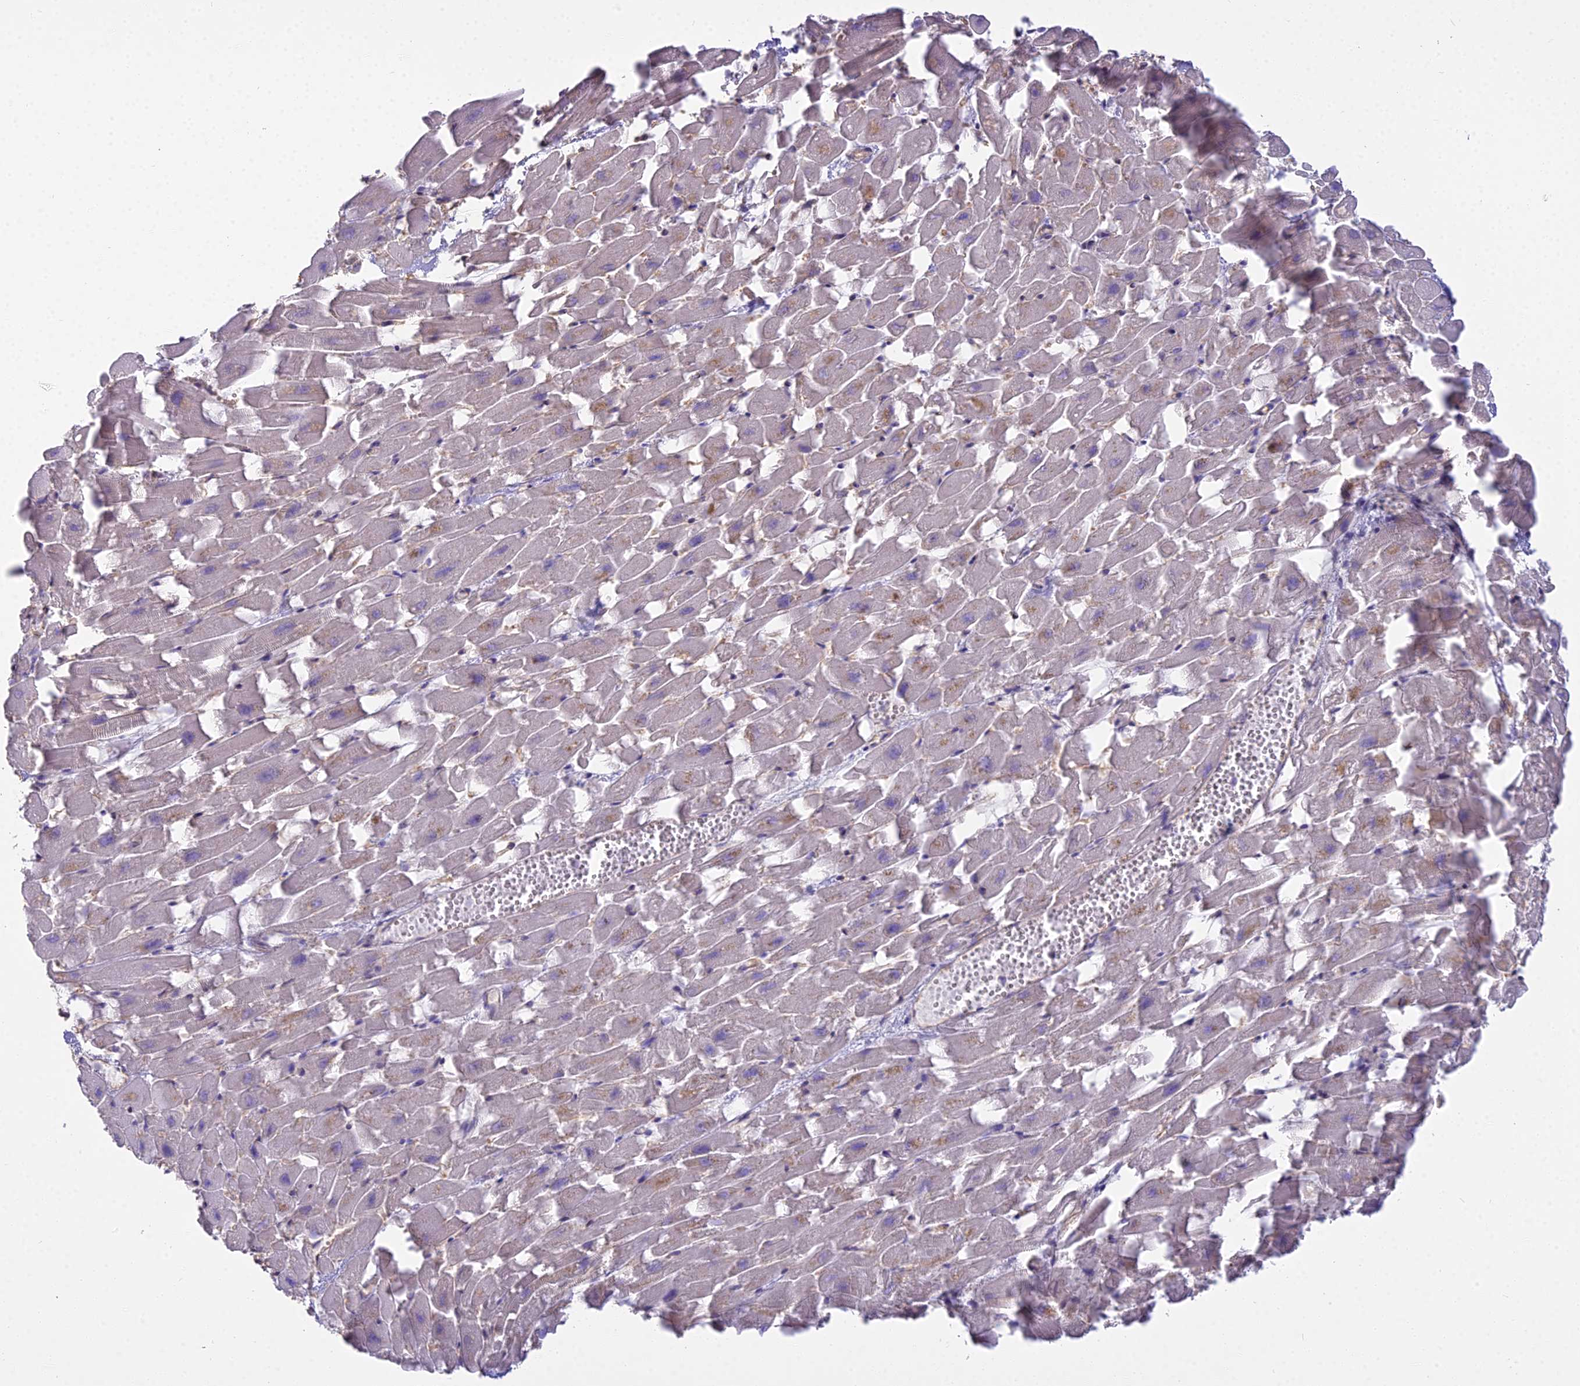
{"staining": {"intensity": "weak", "quantity": "25%-75%", "location": "cytoplasmic/membranous,nuclear"}, "tissue": "heart muscle", "cell_type": "Cardiomyocytes", "image_type": "normal", "snomed": [{"axis": "morphology", "description": "Normal tissue, NOS"}, {"axis": "topography", "description": "Heart"}], "caption": "This image displays IHC staining of unremarkable human heart muscle, with low weak cytoplasmic/membranous,nuclear positivity in about 25%-75% of cardiomyocytes.", "gene": "BLNK", "patient": {"sex": "female", "age": 64}}